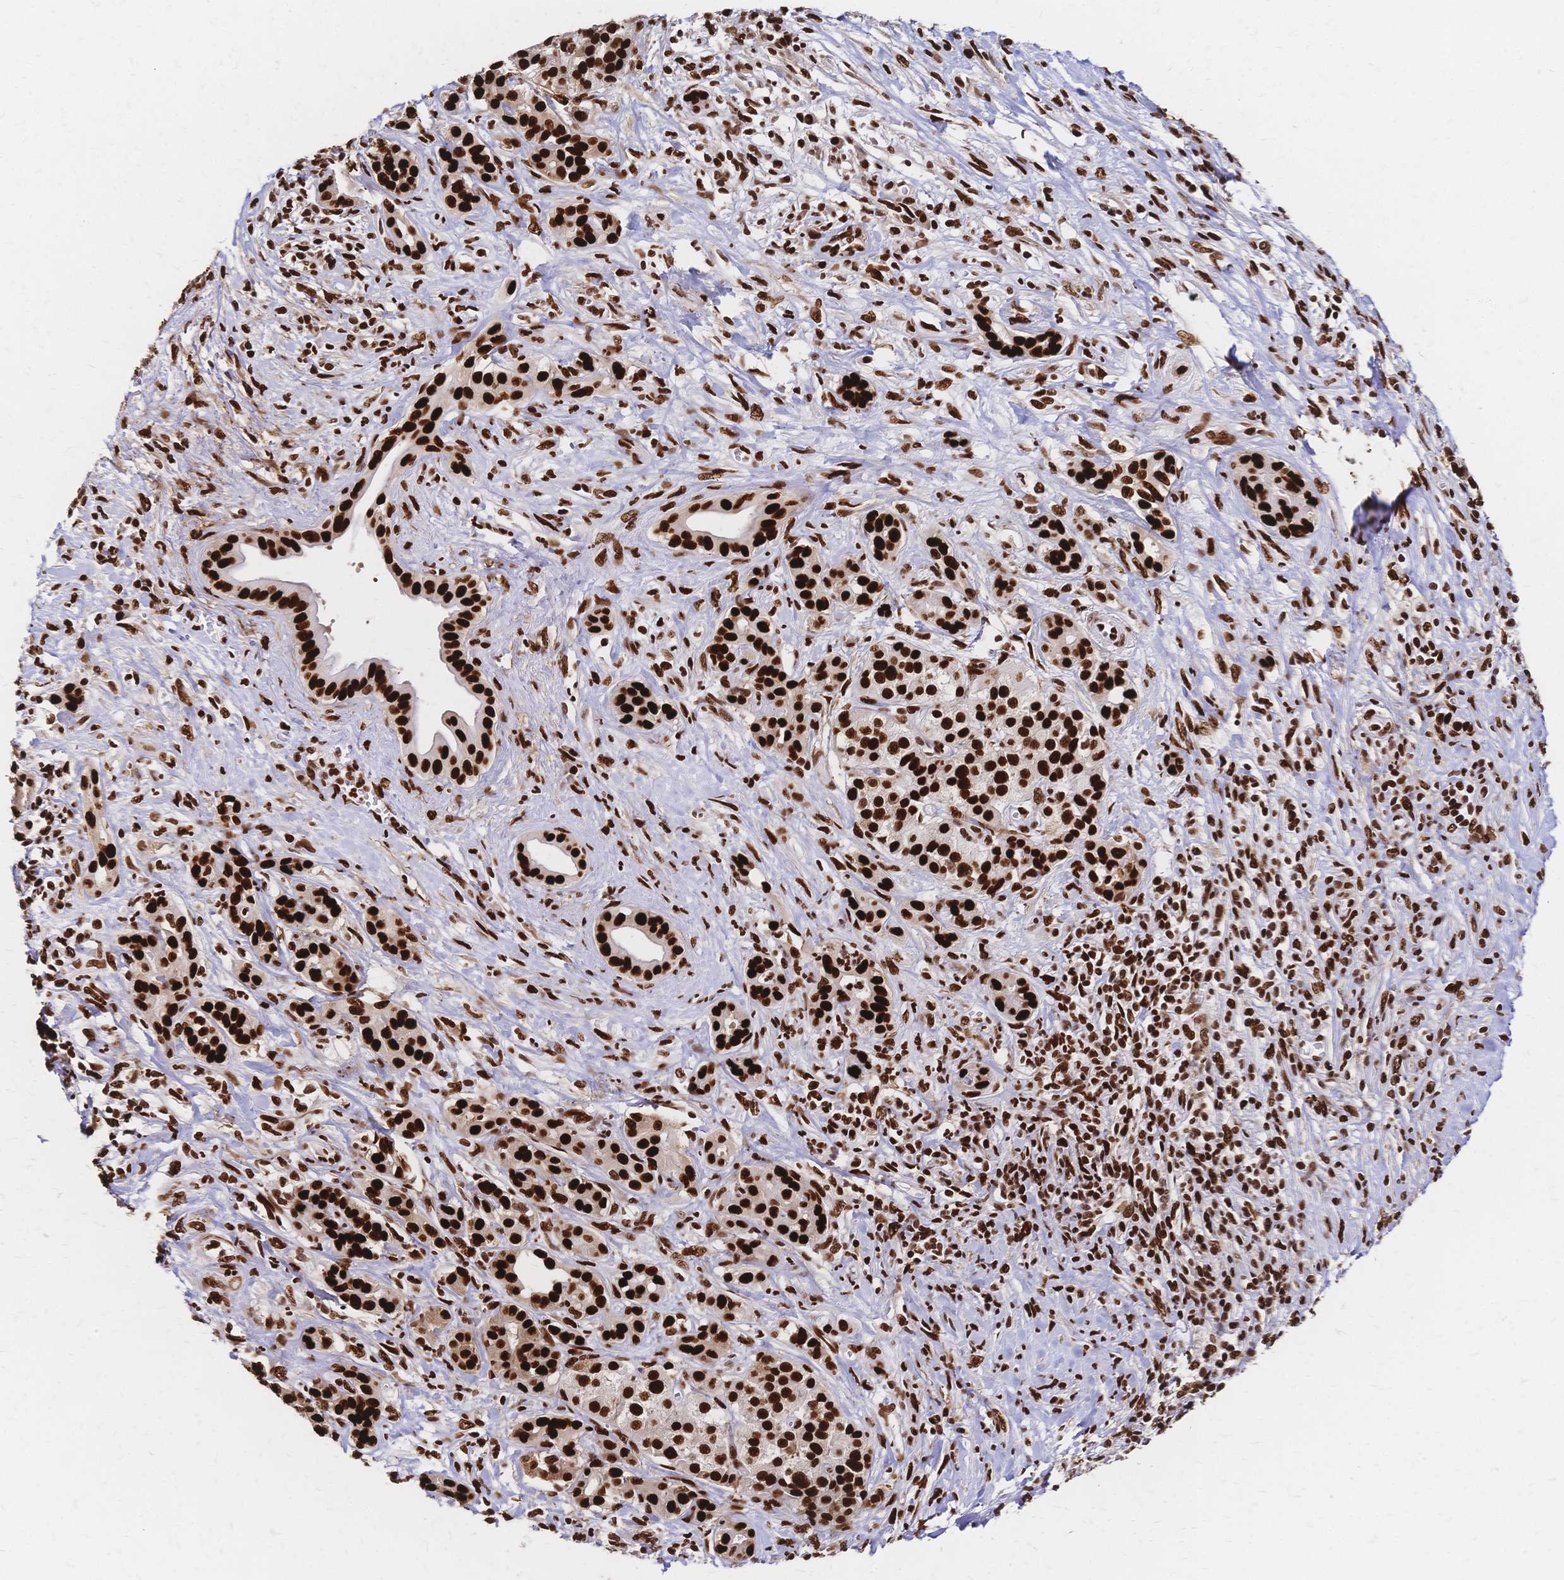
{"staining": {"intensity": "strong", "quantity": ">75%", "location": "nuclear"}, "tissue": "pancreatic cancer", "cell_type": "Tumor cells", "image_type": "cancer", "snomed": [{"axis": "morphology", "description": "Adenocarcinoma, NOS"}, {"axis": "topography", "description": "Pancreas"}], "caption": "Immunohistochemistry of human pancreatic cancer (adenocarcinoma) demonstrates high levels of strong nuclear expression in approximately >75% of tumor cells.", "gene": "HDGF", "patient": {"sex": "male", "age": 61}}